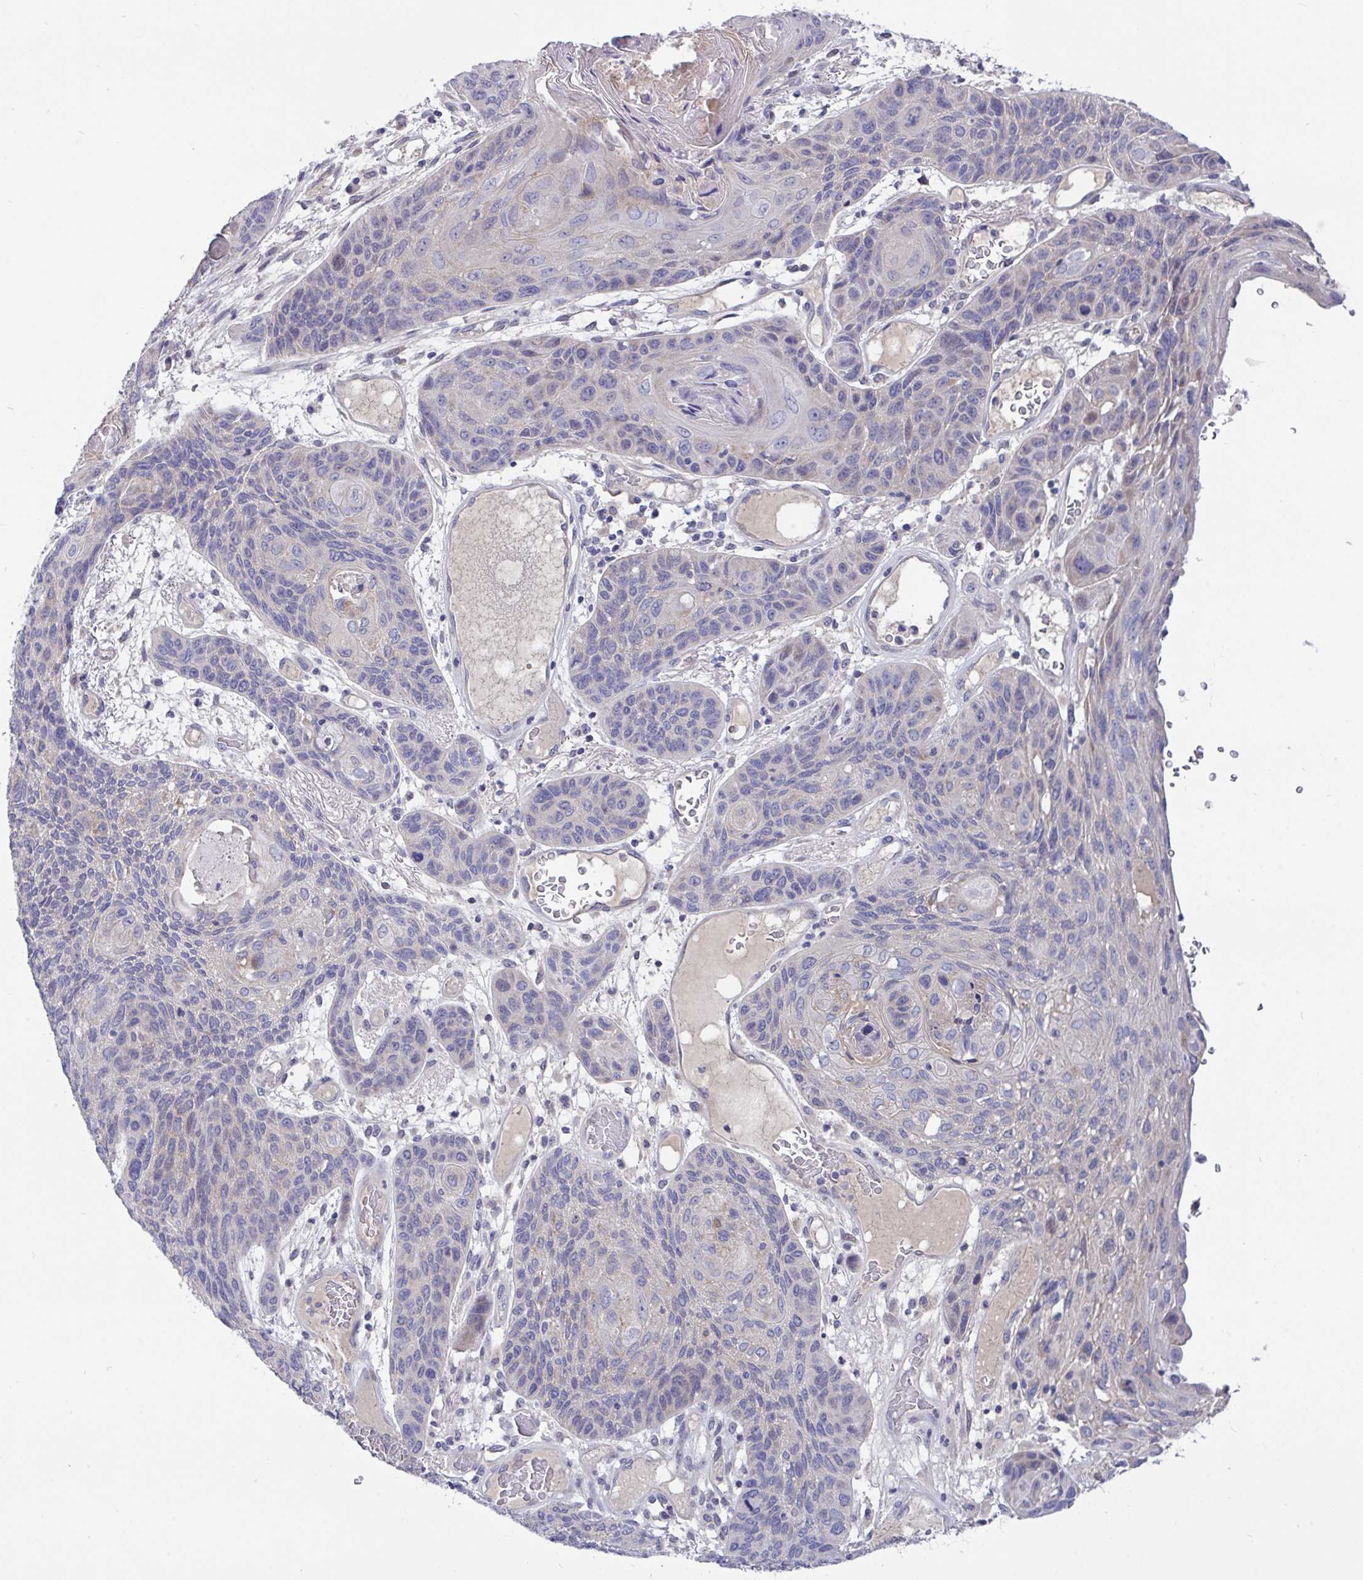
{"staining": {"intensity": "negative", "quantity": "none", "location": "none"}, "tissue": "lung cancer", "cell_type": "Tumor cells", "image_type": "cancer", "snomed": [{"axis": "morphology", "description": "Squamous cell carcinoma, NOS"}, {"axis": "morphology", "description": "Squamous cell carcinoma, metastatic, NOS"}, {"axis": "topography", "description": "Lymph node"}, {"axis": "topography", "description": "Lung"}], "caption": "IHC micrograph of neoplastic tissue: human lung cancer (metastatic squamous cell carcinoma) stained with DAB demonstrates no significant protein expression in tumor cells. (DAB immunohistochemistry, high magnification).", "gene": "L3HYPDH", "patient": {"sex": "male", "age": 41}}